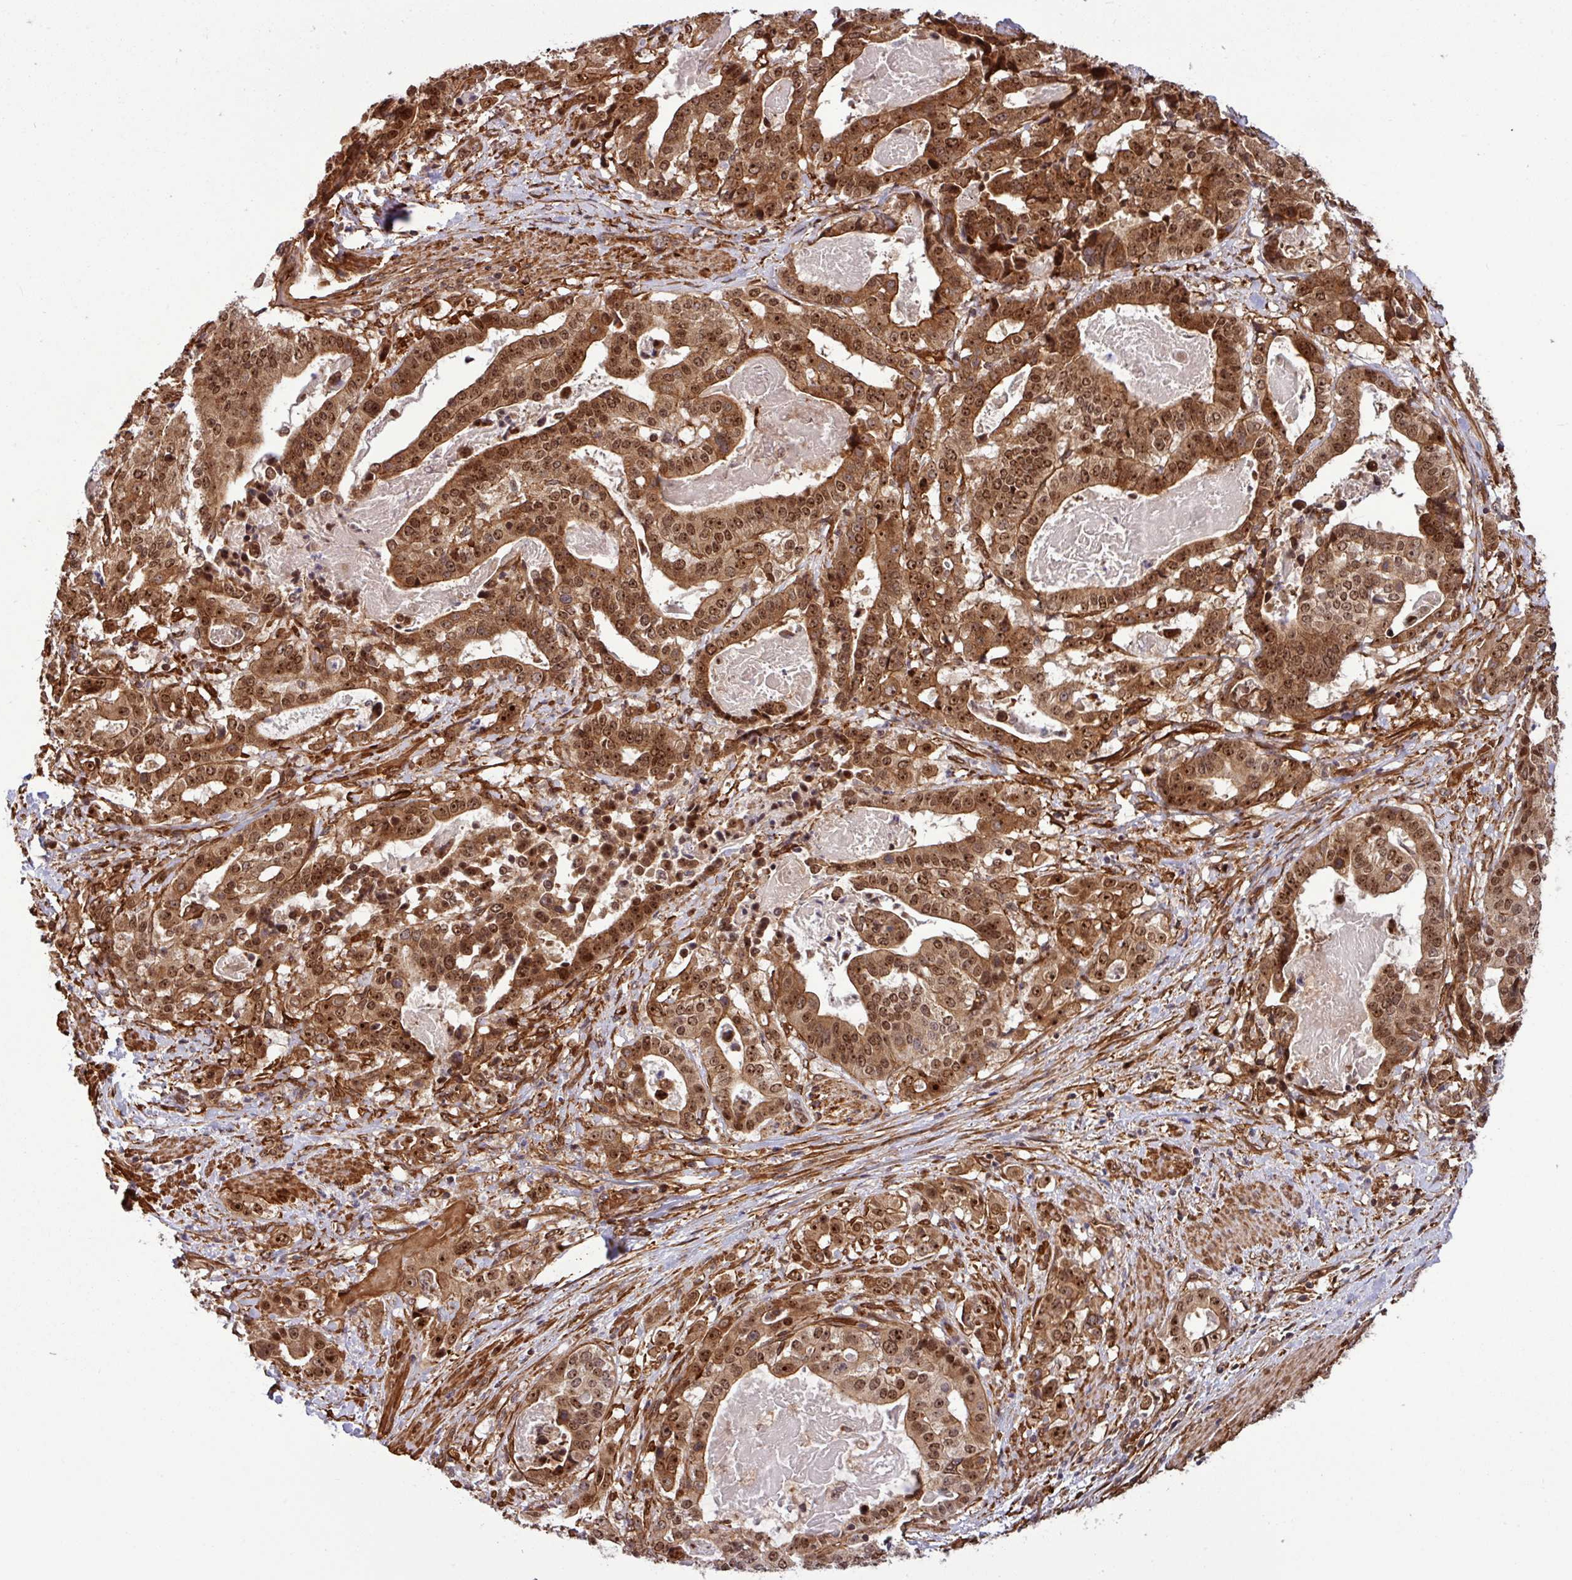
{"staining": {"intensity": "moderate", "quantity": ">75%", "location": "cytoplasmic/membranous,nuclear"}, "tissue": "stomach cancer", "cell_type": "Tumor cells", "image_type": "cancer", "snomed": [{"axis": "morphology", "description": "Adenocarcinoma, NOS"}, {"axis": "topography", "description": "Stomach"}], "caption": "Immunohistochemistry (IHC) histopathology image of neoplastic tissue: human stomach adenocarcinoma stained using immunohistochemistry (IHC) displays medium levels of moderate protein expression localized specifically in the cytoplasmic/membranous and nuclear of tumor cells, appearing as a cytoplasmic/membranous and nuclear brown color.", "gene": "C7orf50", "patient": {"sex": "male", "age": 48}}